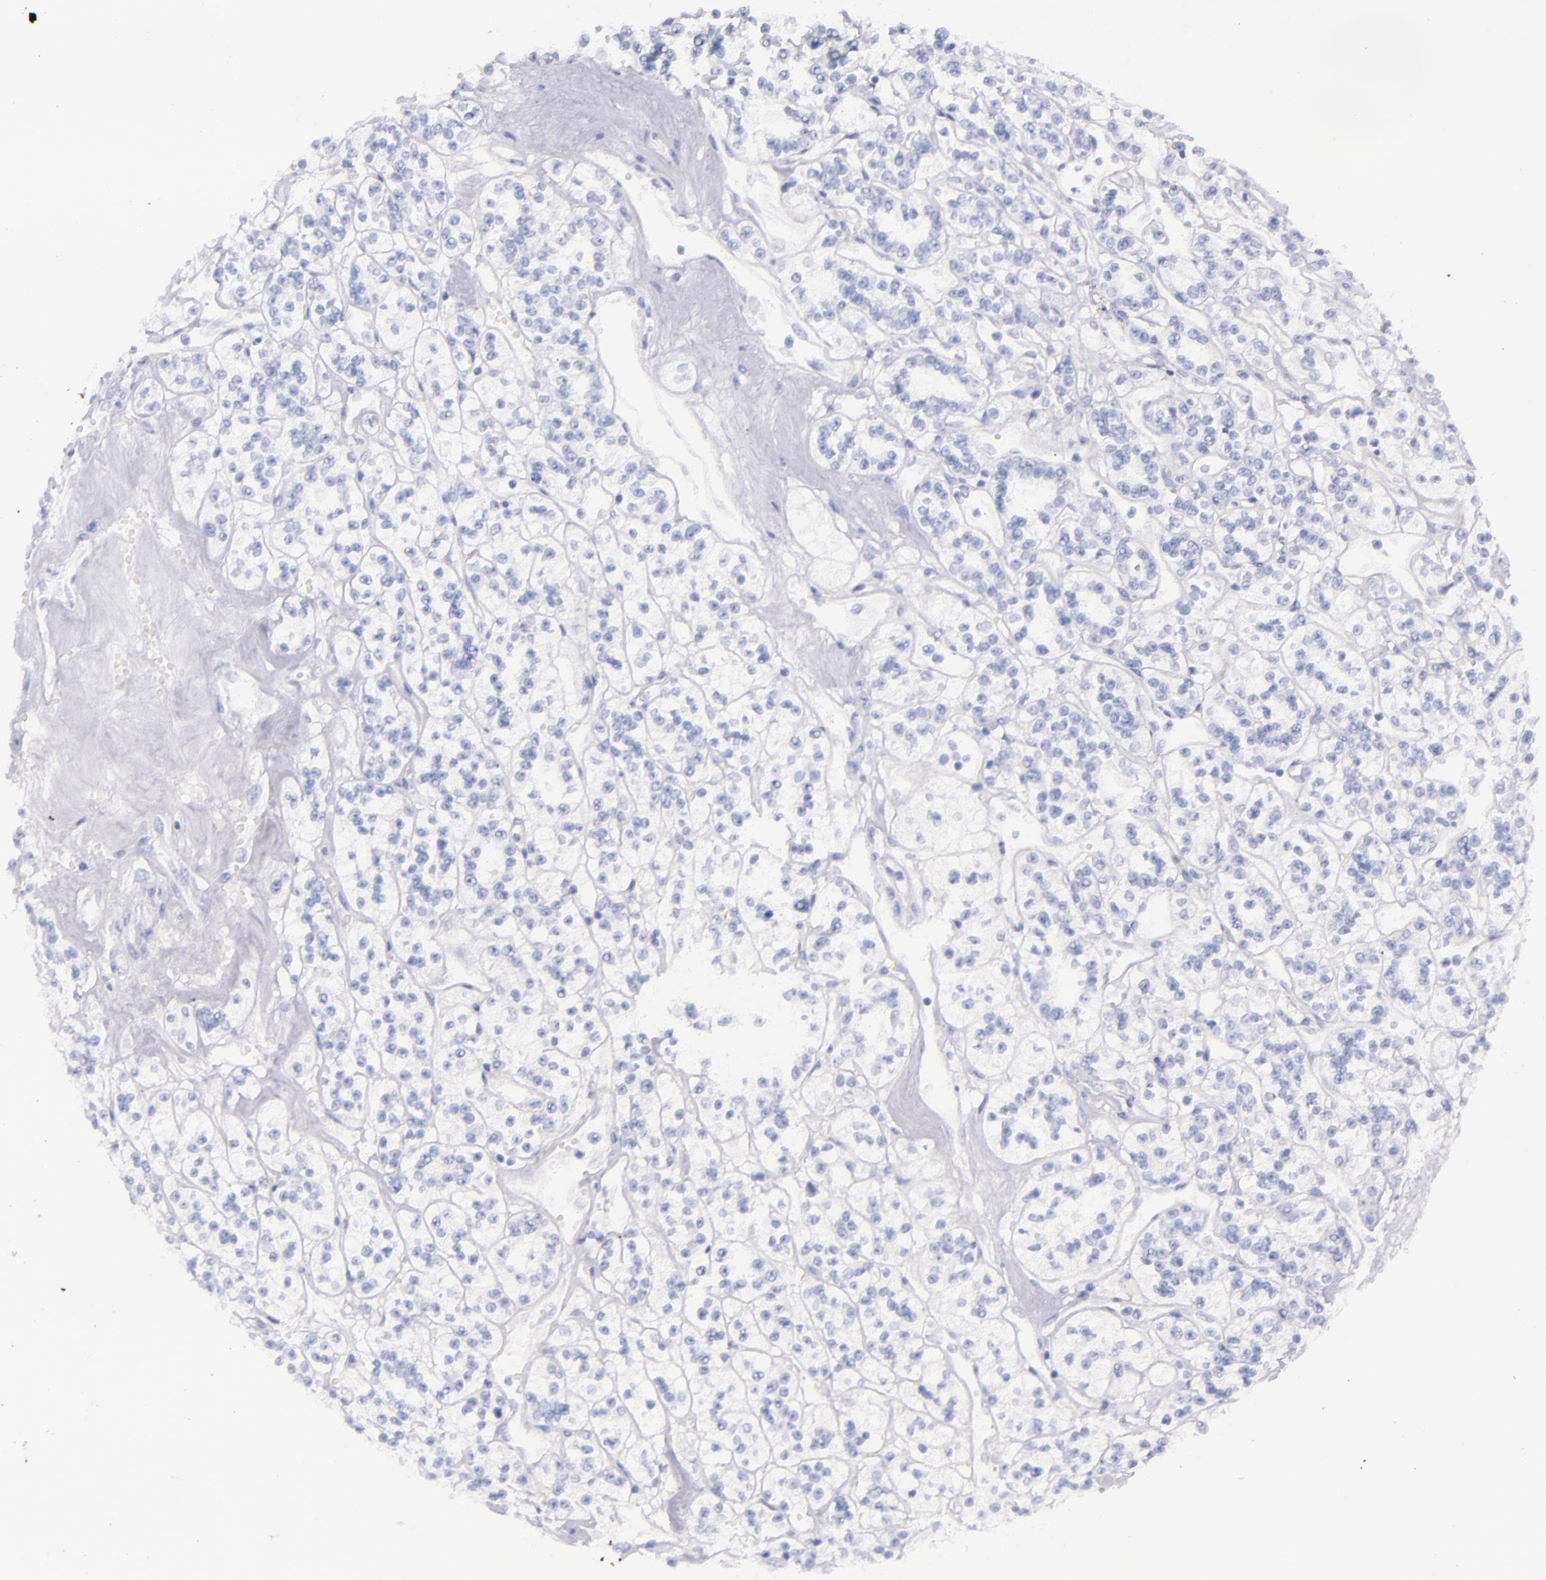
{"staining": {"intensity": "negative", "quantity": "none", "location": "none"}, "tissue": "renal cancer", "cell_type": "Tumor cells", "image_type": "cancer", "snomed": [{"axis": "morphology", "description": "Adenocarcinoma, NOS"}, {"axis": "topography", "description": "Kidney"}], "caption": "High magnification brightfield microscopy of renal cancer stained with DAB (3,3'-diaminobenzidine) (brown) and counterstained with hematoxylin (blue): tumor cells show no significant staining. The staining is performed using DAB (3,3'-diaminobenzidine) brown chromogen with nuclei counter-stained in using hematoxylin.", "gene": "SFTPB", "patient": {"sex": "female", "age": 76}}